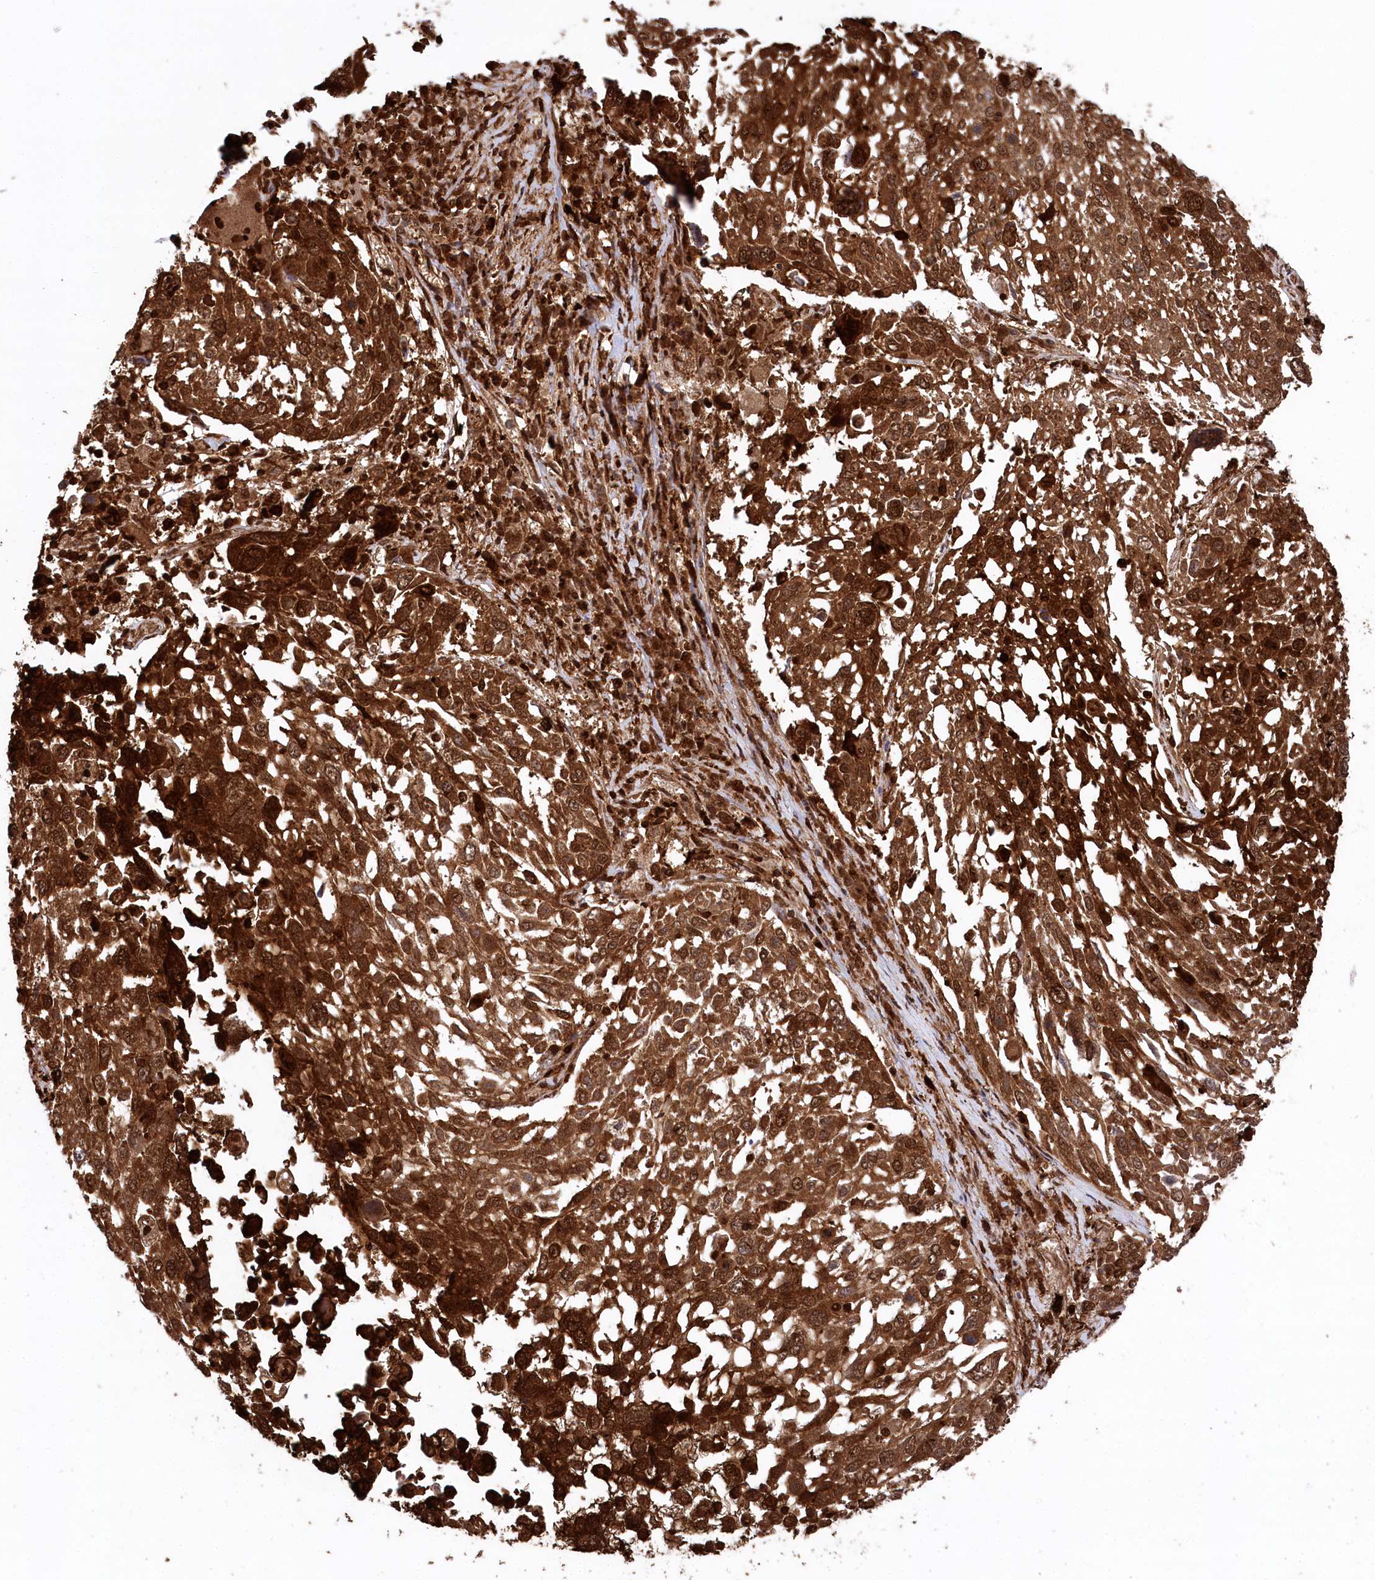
{"staining": {"intensity": "strong", "quantity": ">75%", "location": "cytoplasmic/membranous,nuclear"}, "tissue": "lung cancer", "cell_type": "Tumor cells", "image_type": "cancer", "snomed": [{"axis": "morphology", "description": "Squamous cell carcinoma, NOS"}, {"axis": "topography", "description": "Lung"}], "caption": "Immunohistochemical staining of squamous cell carcinoma (lung) displays strong cytoplasmic/membranous and nuclear protein expression in approximately >75% of tumor cells. (IHC, brightfield microscopy, high magnification).", "gene": "LSG1", "patient": {"sex": "male", "age": 65}}